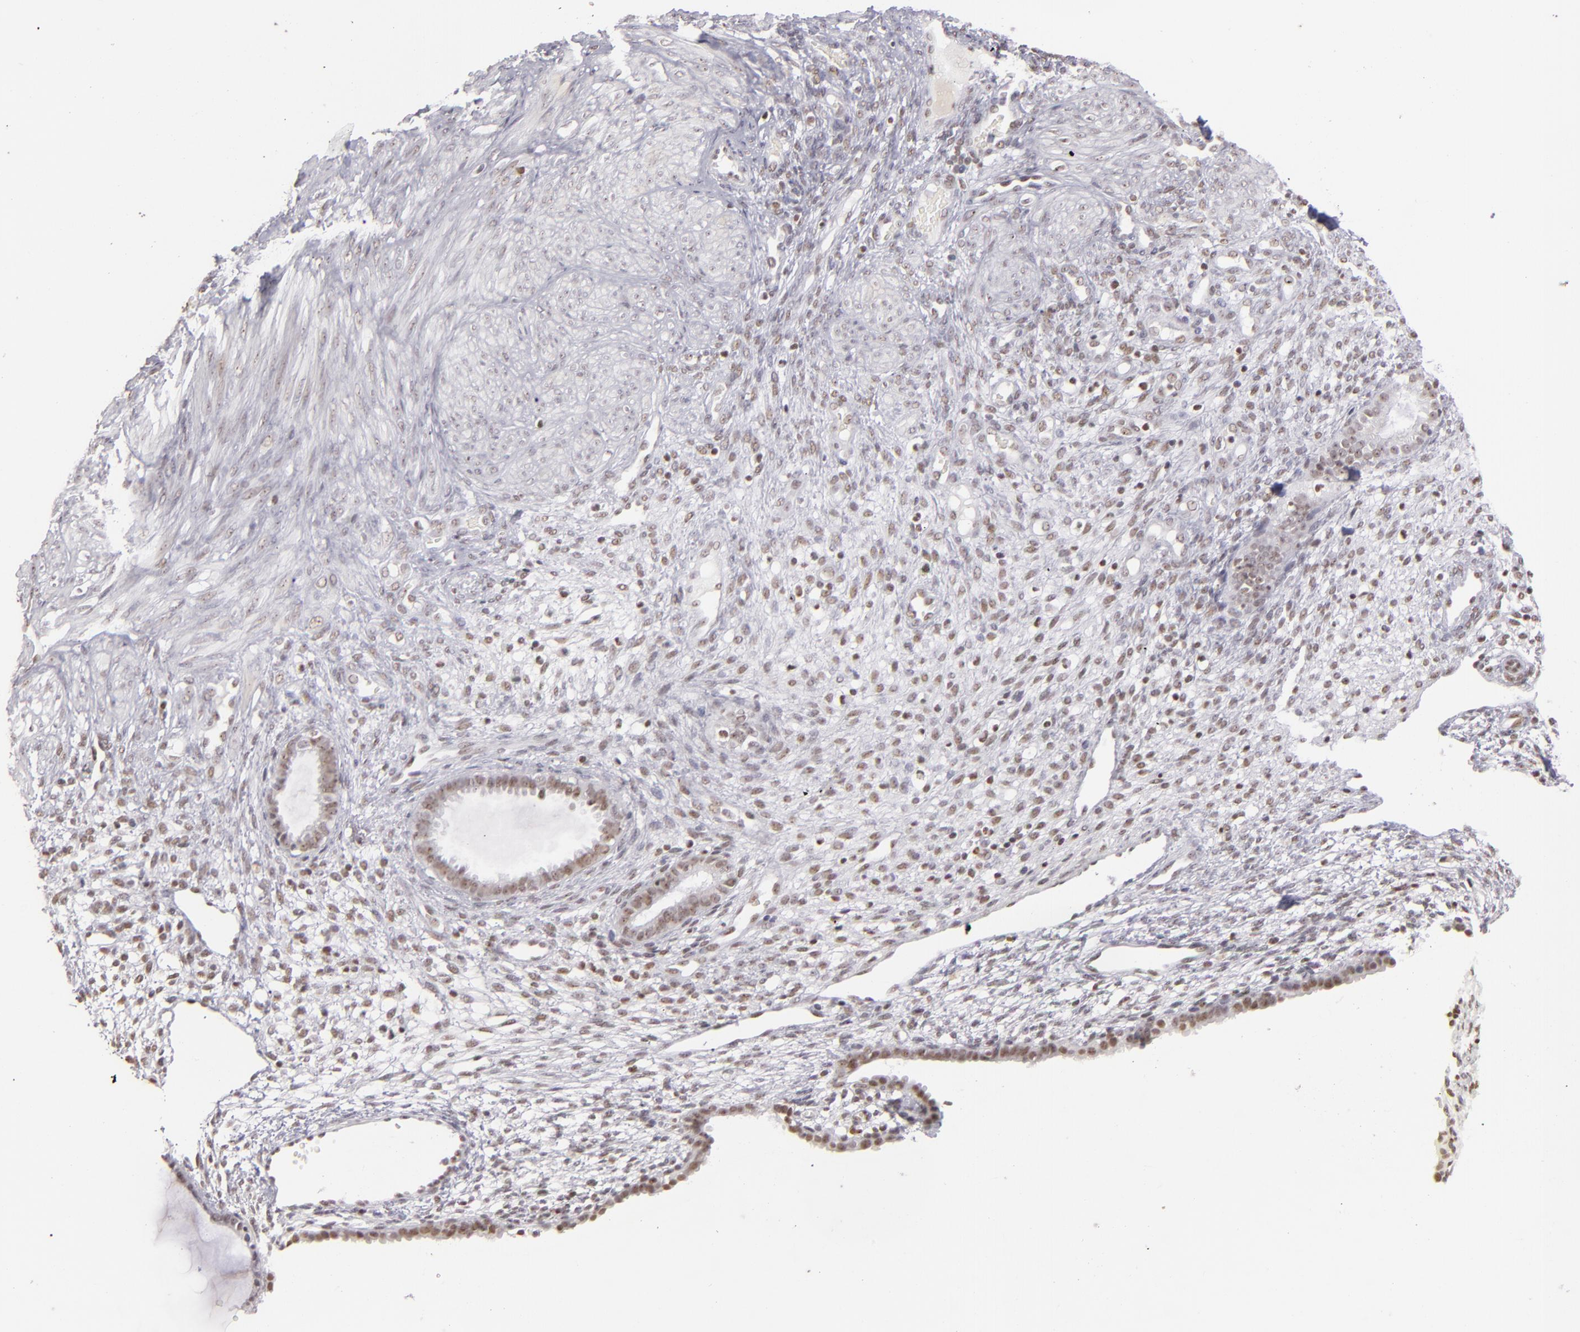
{"staining": {"intensity": "weak", "quantity": ">75%", "location": "nuclear"}, "tissue": "endometrium", "cell_type": "Cells in endometrial stroma", "image_type": "normal", "snomed": [{"axis": "morphology", "description": "Normal tissue, NOS"}, {"axis": "topography", "description": "Endometrium"}], "caption": "Endometrium stained with a brown dye displays weak nuclear positive positivity in about >75% of cells in endometrial stroma.", "gene": "DAXX", "patient": {"sex": "female", "age": 72}}